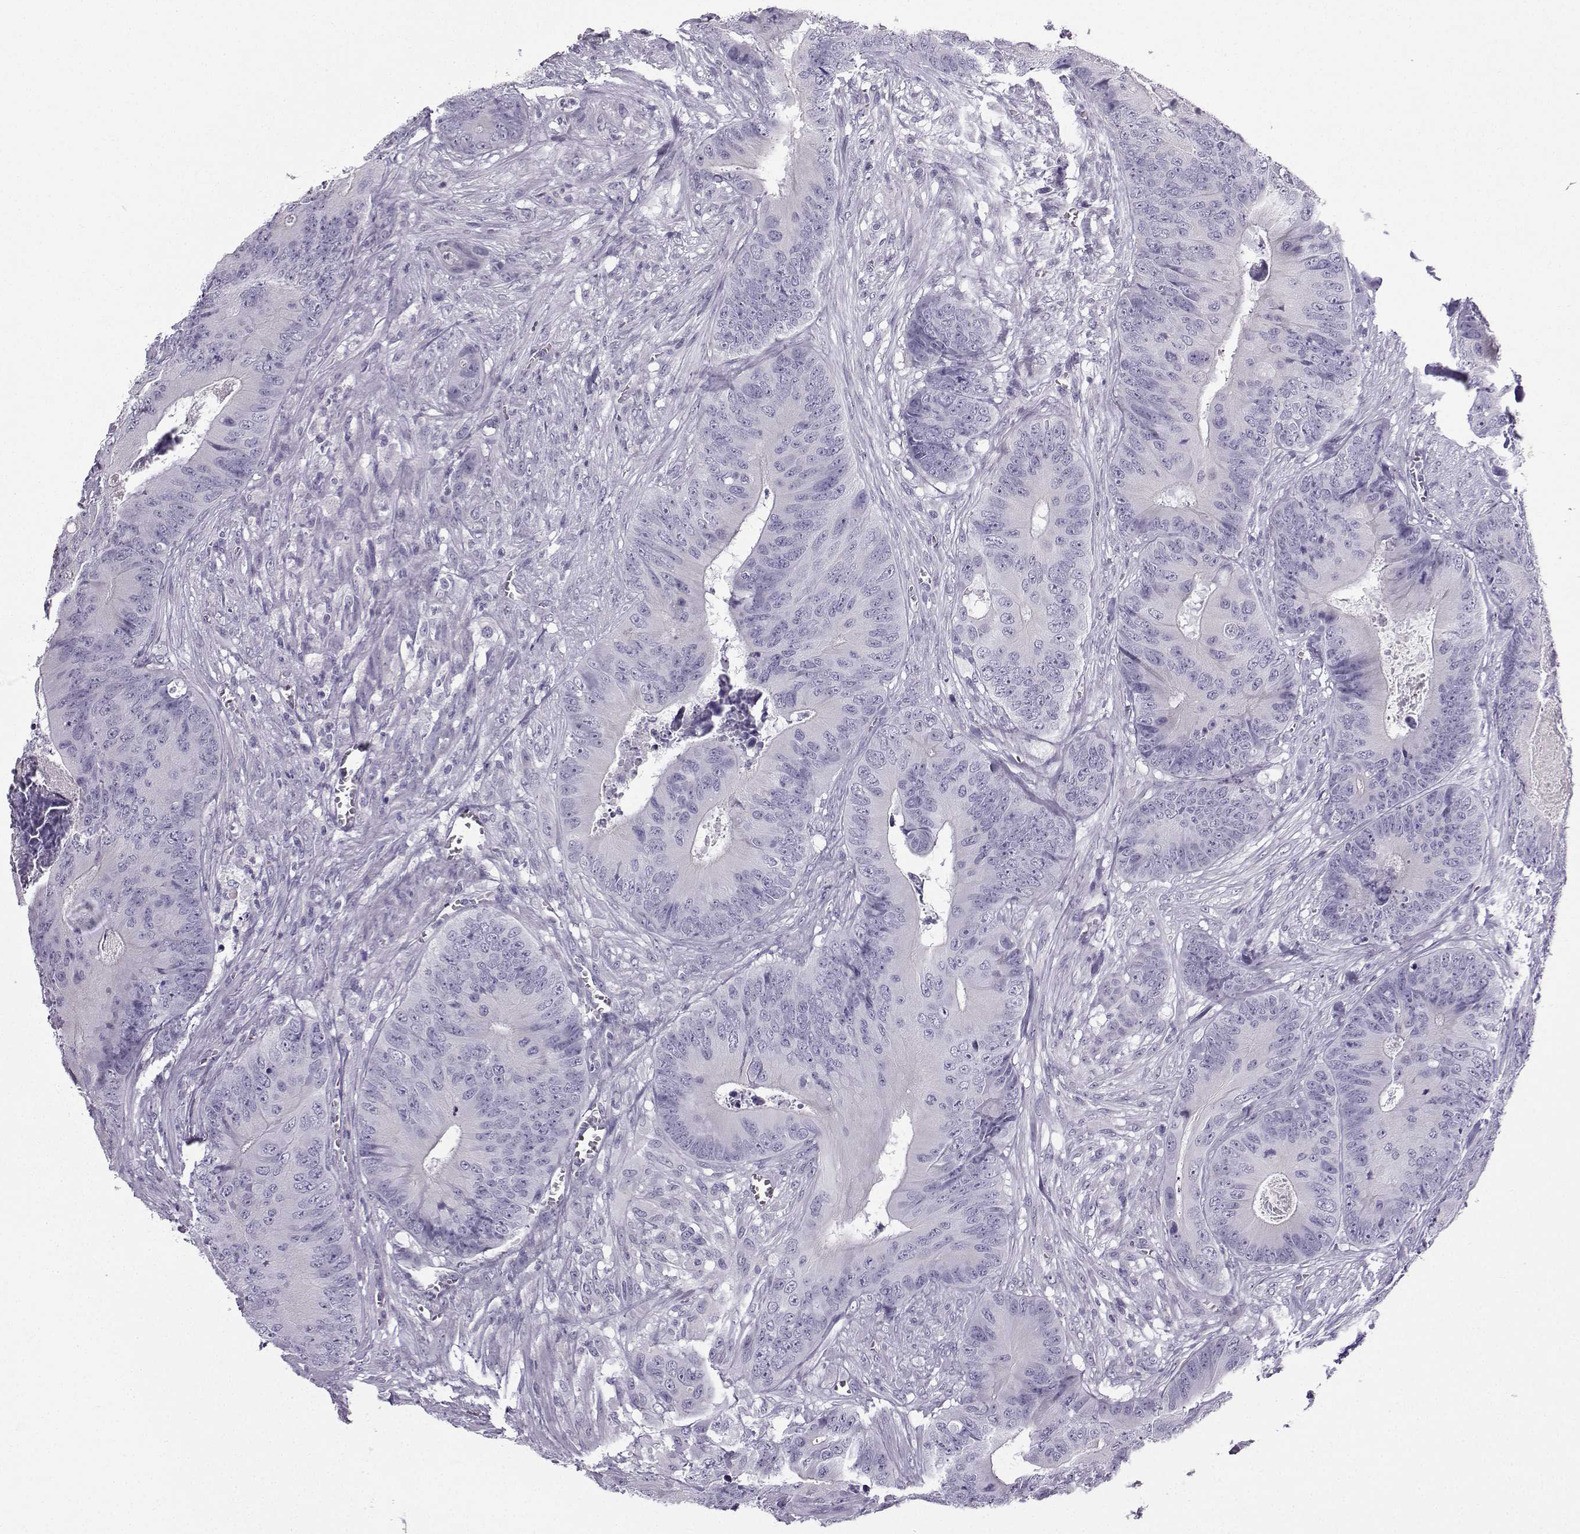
{"staining": {"intensity": "negative", "quantity": "none", "location": "none"}, "tissue": "colorectal cancer", "cell_type": "Tumor cells", "image_type": "cancer", "snomed": [{"axis": "morphology", "description": "Adenocarcinoma, NOS"}, {"axis": "topography", "description": "Colon"}], "caption": "Image shows no significant protein expression in tumor cells of colorectal cancer (adenocarcinoma). (Stains: DAB (3,3'-diaminobenzidine) immunohistochemistry with hematoxylin counter stain, Microscopy: brightfield microscopy at high magnification).", "gene": "ZBTB8B", "patient": {"sex": "male", "age": 84}}